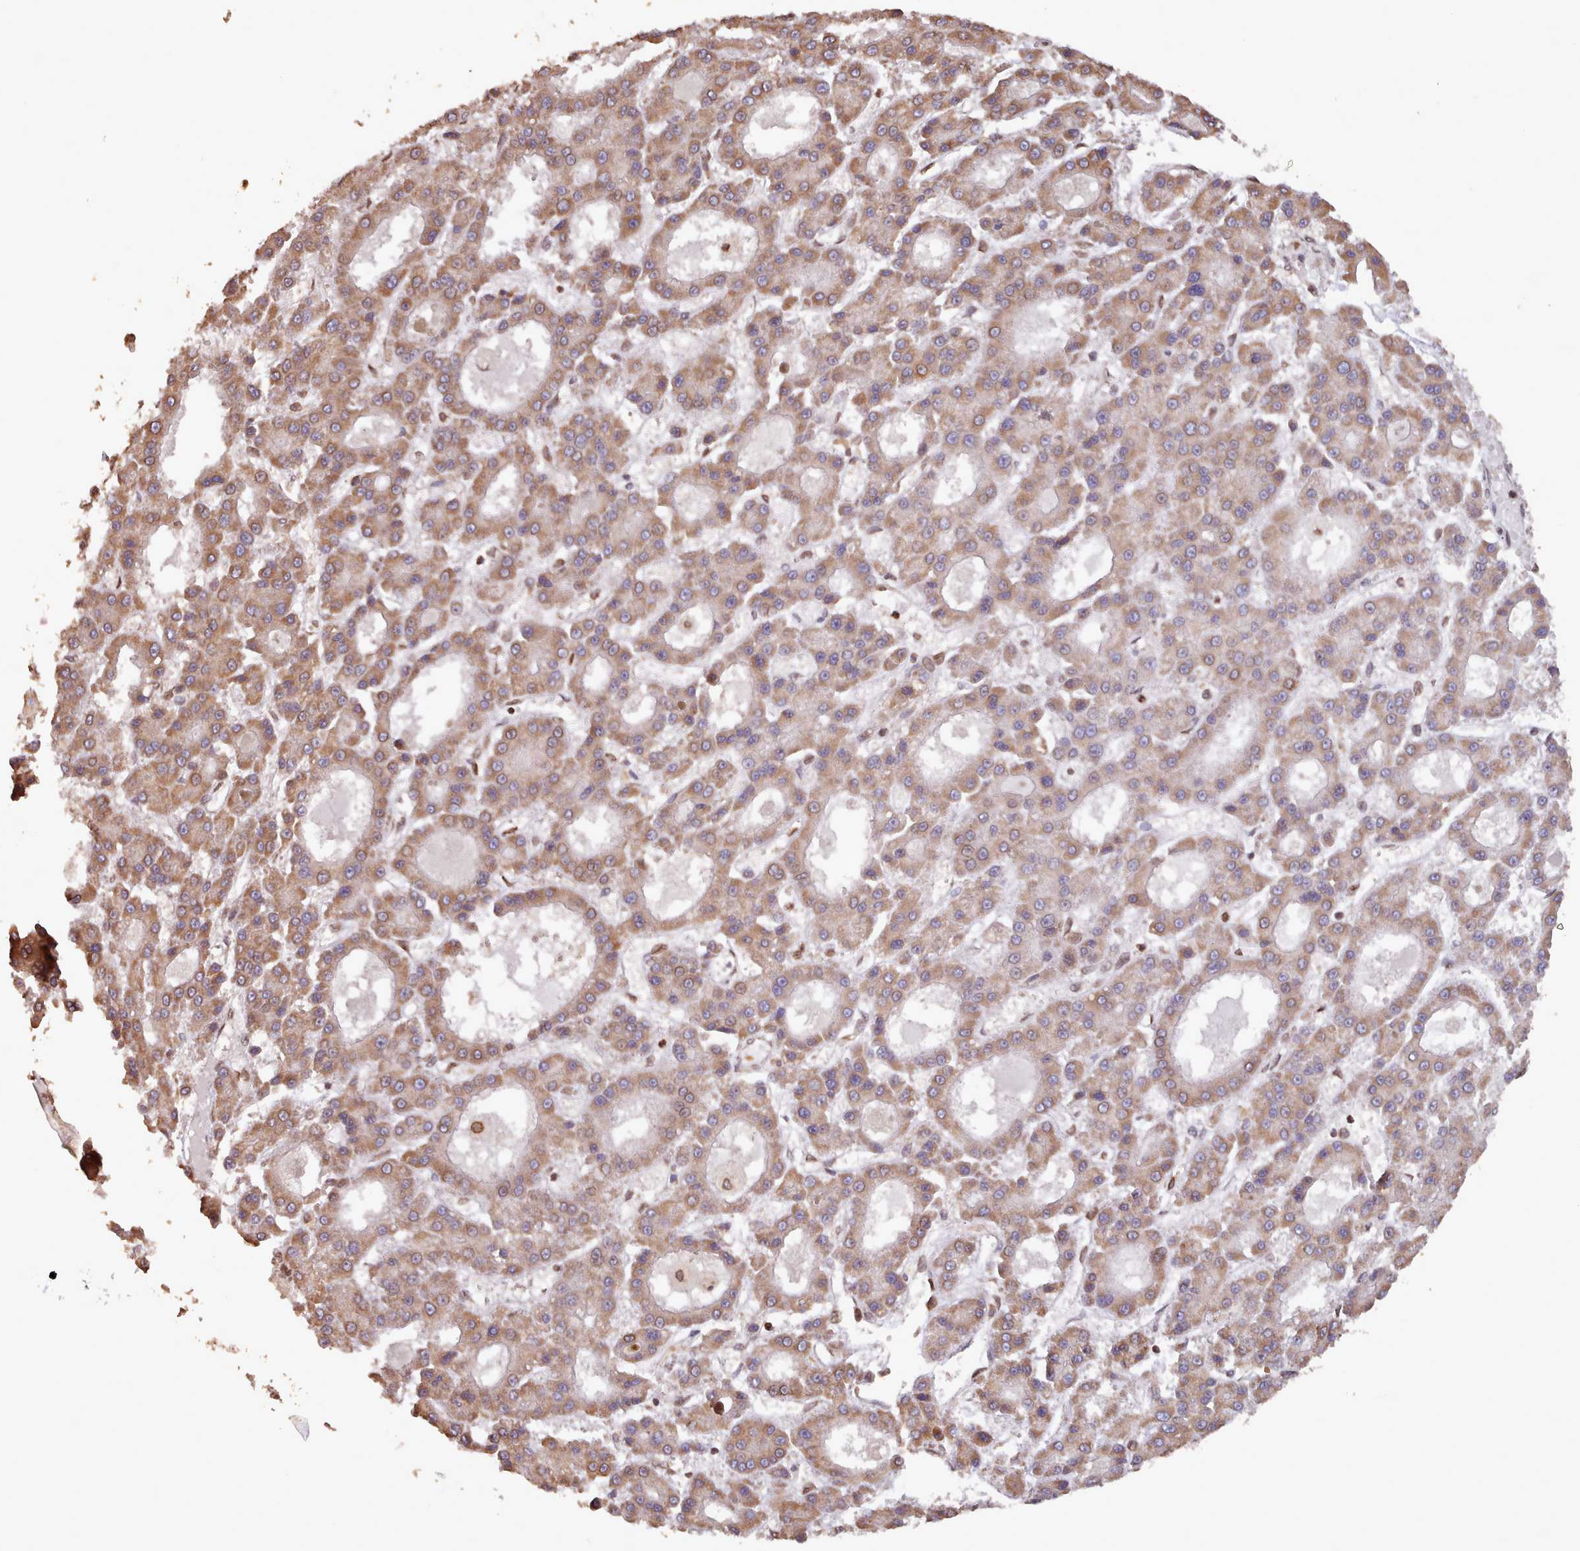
{"staining": {"intensity": "moderate", "quantity": ">75%", "location": "cytoplasmic/membranous"}, "tissue": "liver cancer", "cell_type": "Tumor cells", "image_type": "cancer", "snomed": [{"axis": "morphology", "description": "Carcinoma, Hepatocellular, NOS"}, {"axis": "topography", "description": "Liver"}], "caption": "Immunohistochemistry (IHC) (DAB) staining of human hepatocellular carcinoma (liver) shows moderate cytoplasmic/membranous protein positivity in about >75% of tumor cells.", "gene": "TOR1AIP1", "patient": {"sex": "male", "age": 70}}